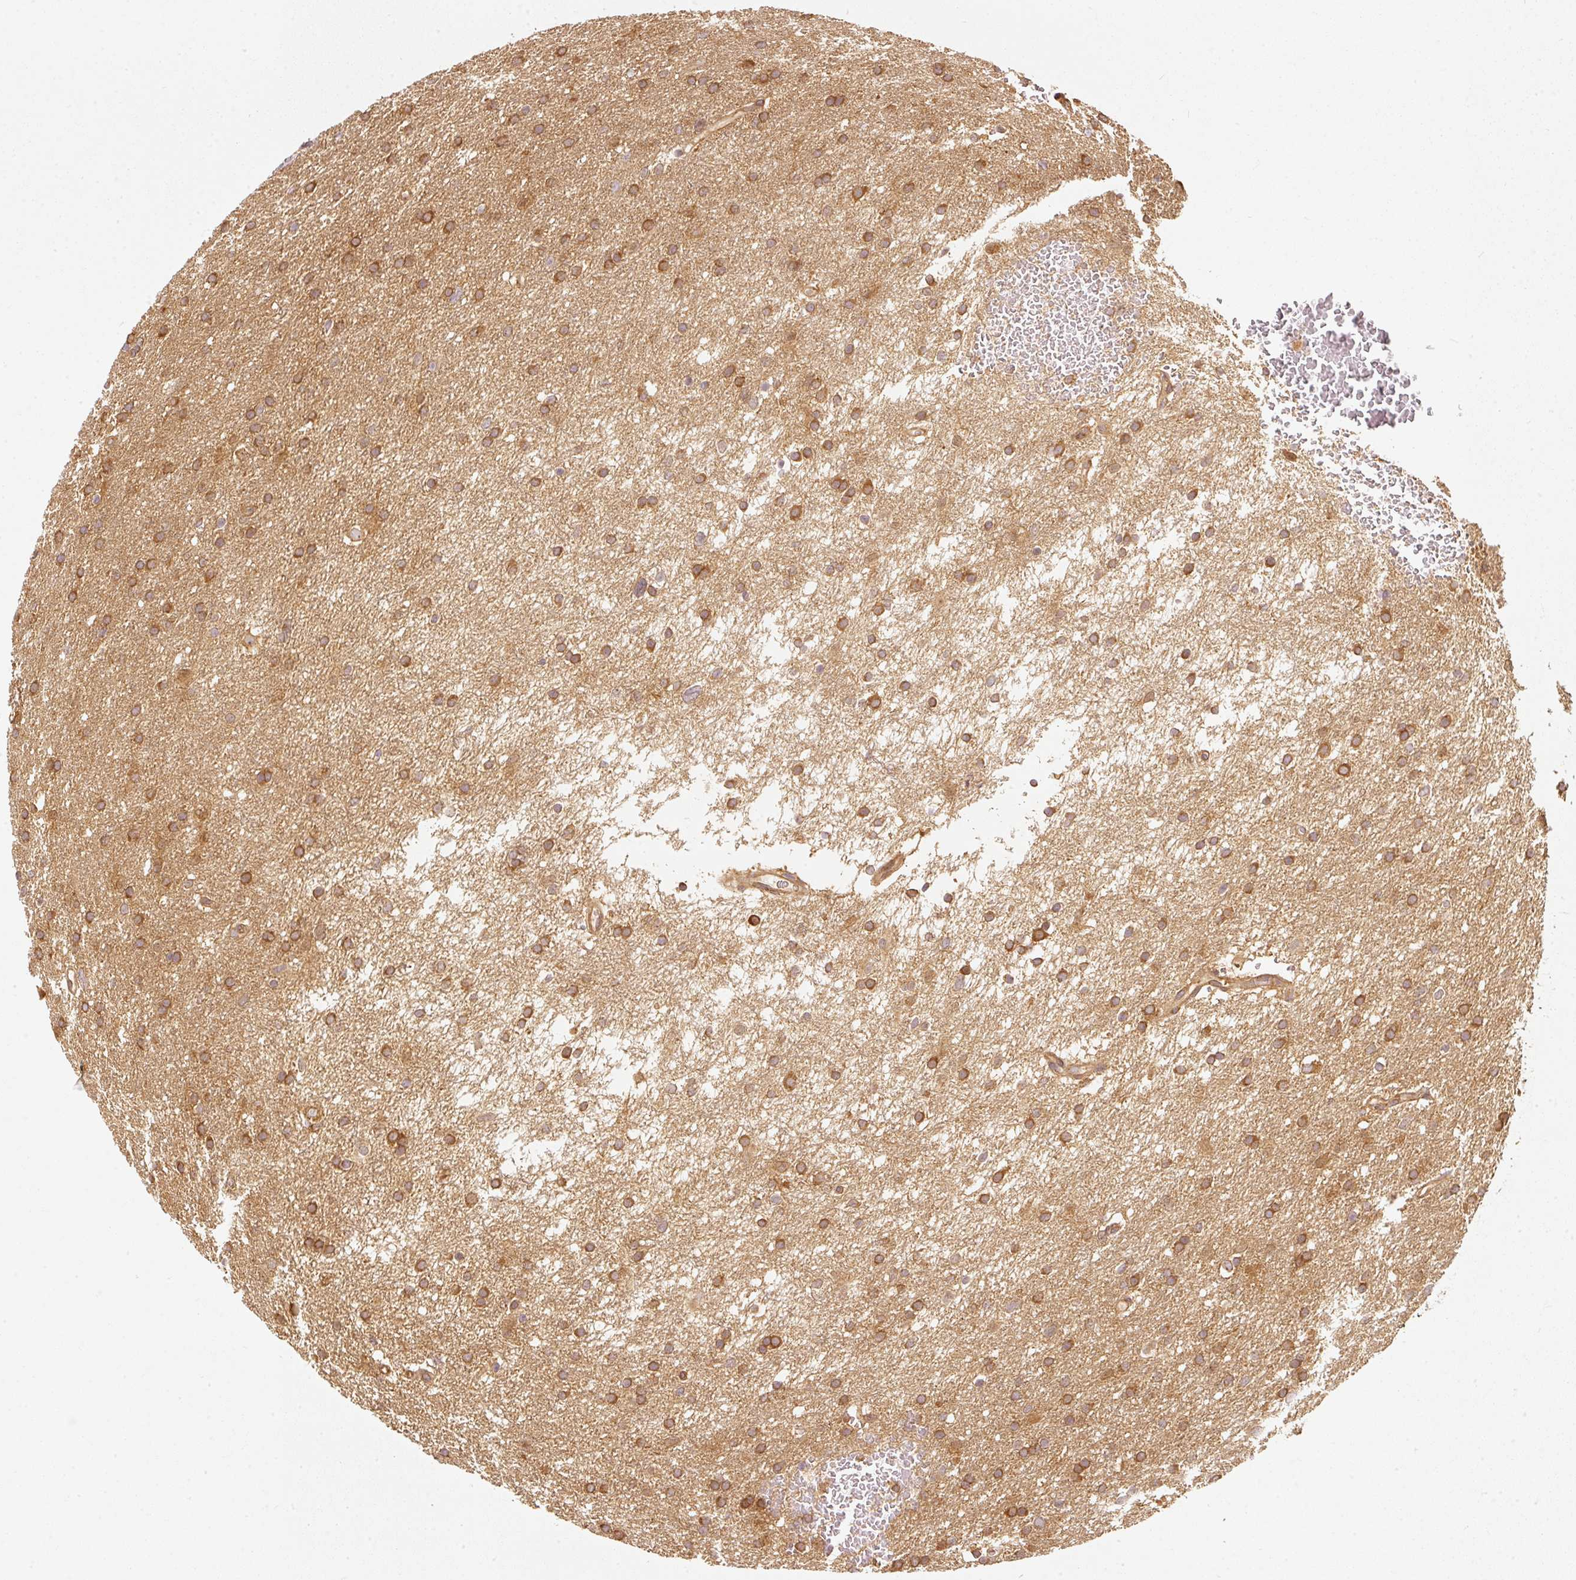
{"staining": {"intensity": "moderate", "quantity": ">75%", "location": "cytoplasmic/membranous"}, "tissue": "glioma", "cell_type": "Tumor cells", "image_type": "cancer", "snomed": [{"axis": "morphology", "description": "Glioma, malignant, High grade"}, {"axis": "topography", "description": "Cerebral cortex"}], "caption": "Immunohistochemistry (IHC) (DAB (3,3'-diaminobenzidine)) staining of human malignant glioma (high-grade) exhibits moderate cytoplasmic/membranous protein positivity in about >75% of tumor cells.", "gene": "EIF3B", "patient": {"sex": "female", "age": 36}}